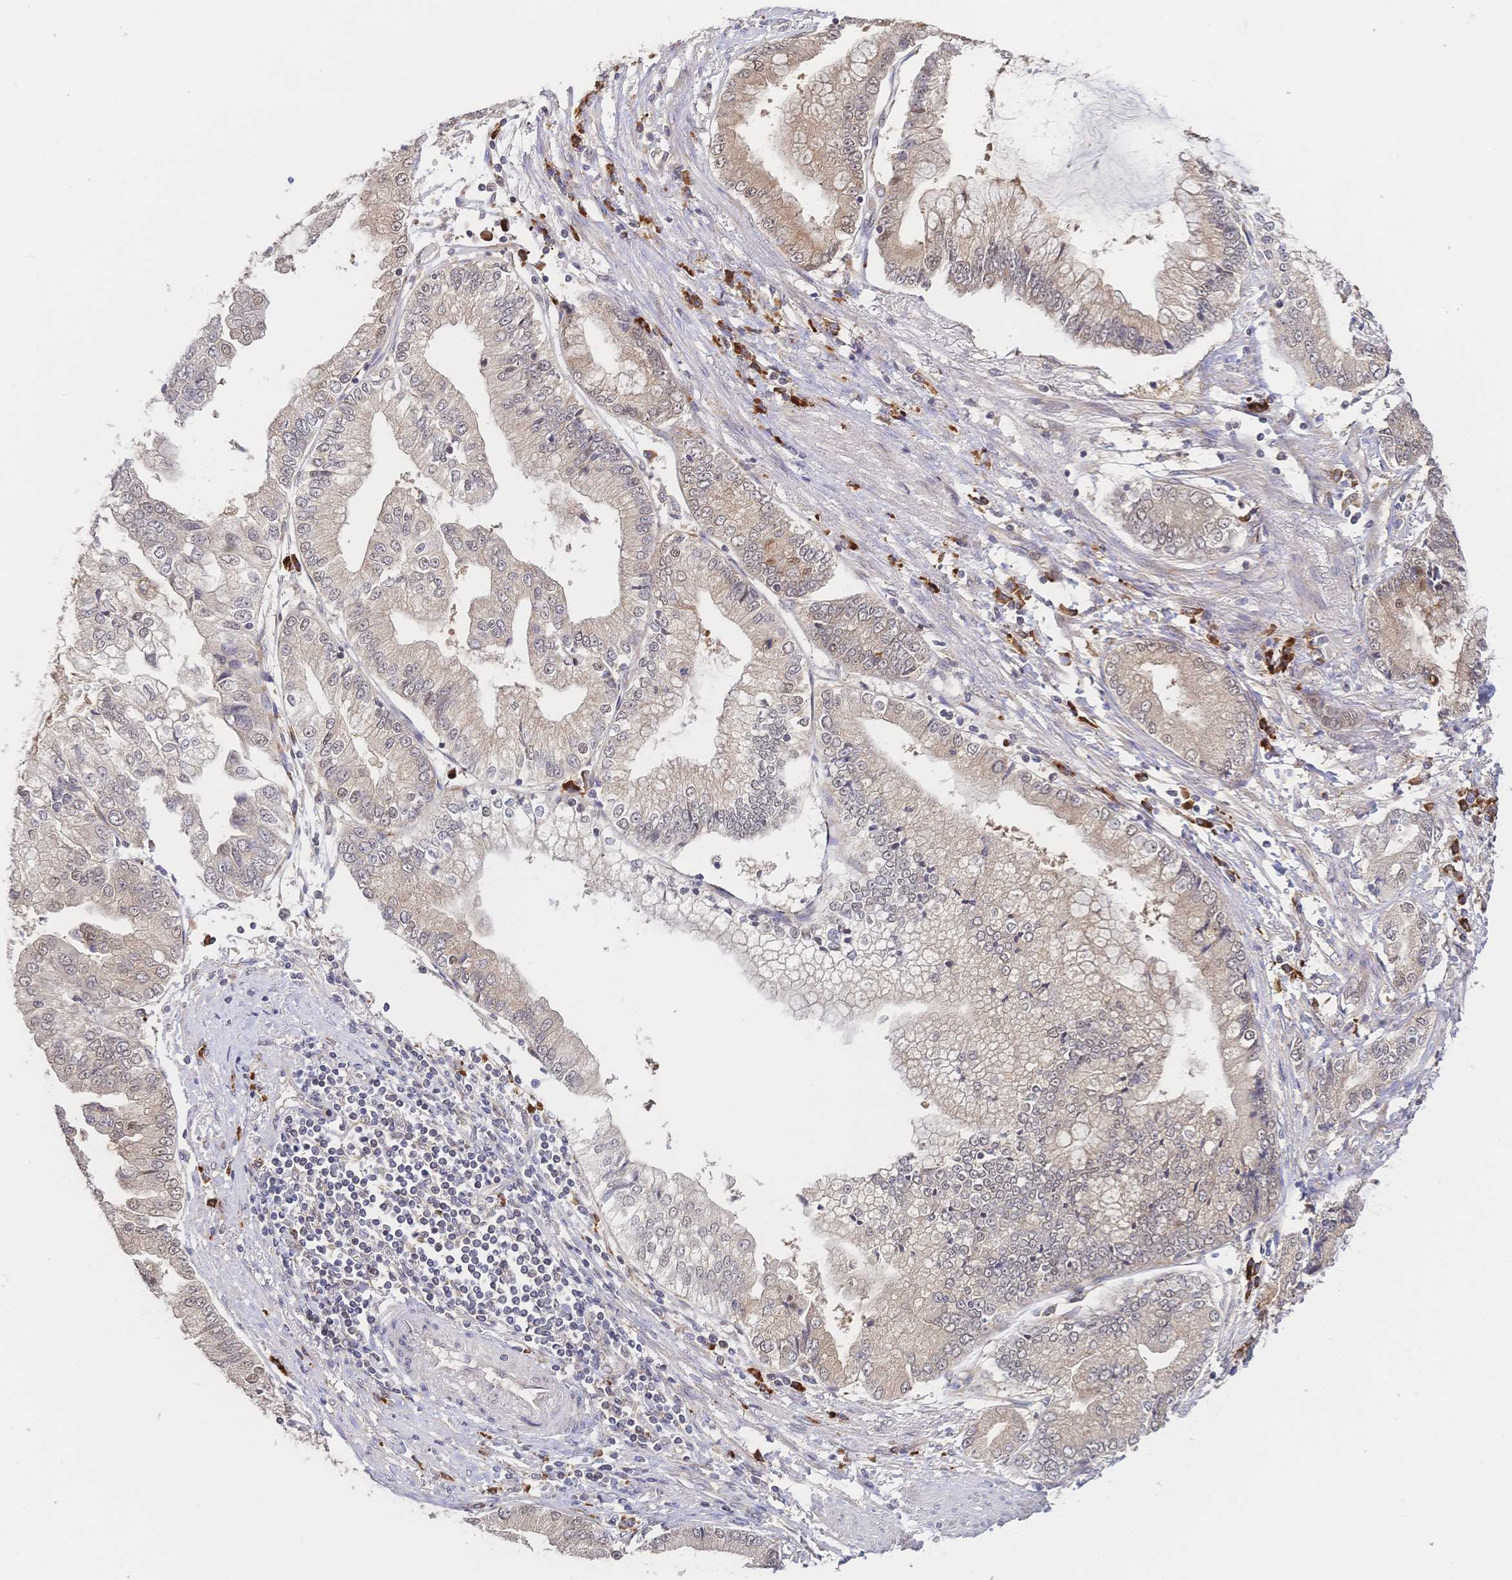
{"staining": {"intensity": "weak", "quantity": "25%-75%", "location": "cytoplasmic/membranous"}, "tissue": "stomach cancer", "cell_type": "Tumor cells", "image_type": "cancer", "snomed": [{"axis": "morphology", "description": "Adenocarcinoma, NOS"}, {"axis": "topography", "description": "Stomach, upper"}], "caption": "A brown stain labels weak cytoplasmic/membranous staining of a protein in adenocarcinoma (stomach) tumor cells. Nuclei are stained in blue.", "gene": "LMO4", "patient": {"sex": "female", "age": 74}}